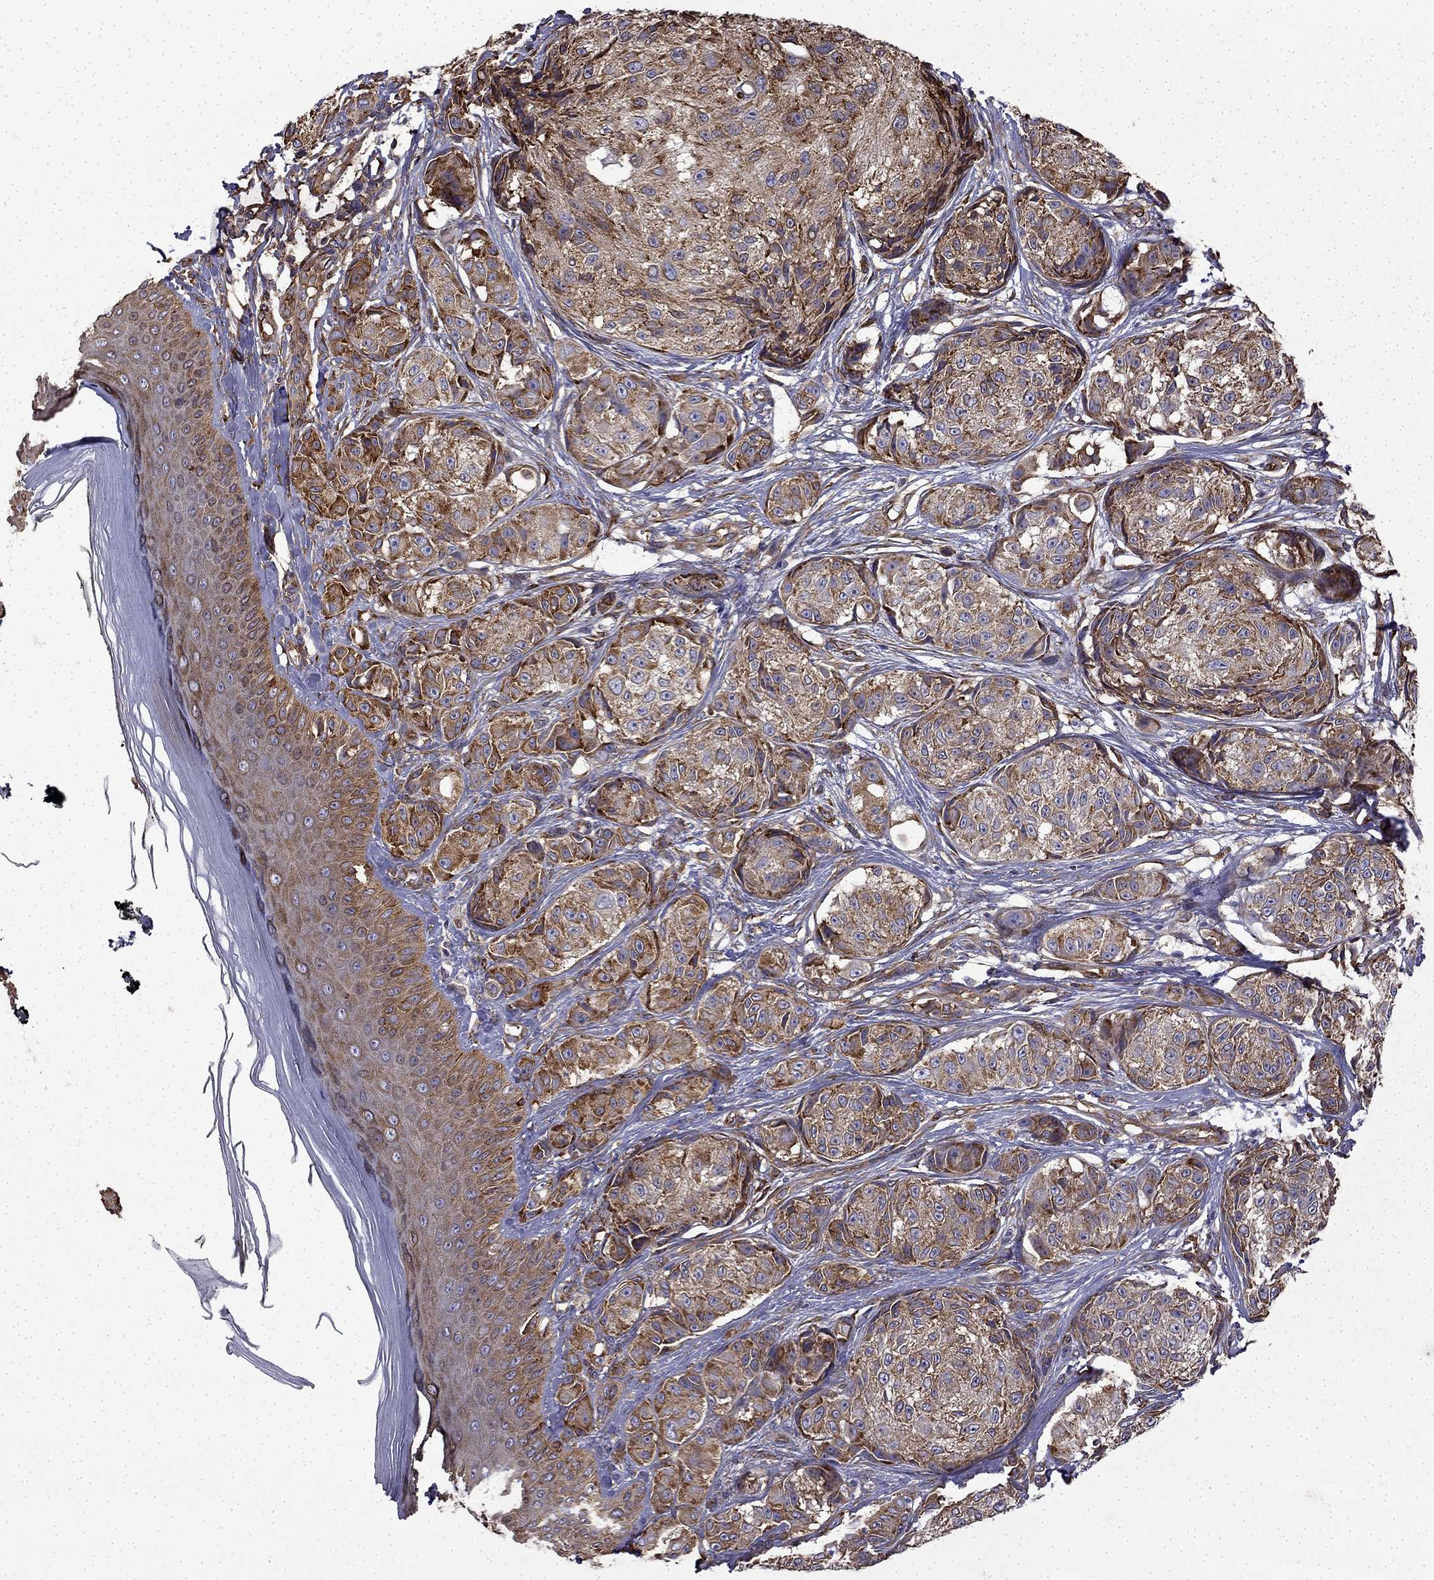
{"staining": {"intensity": "strong", "quantity": ">75%", "location": "cytoplasmic/membranous"}, "tissue": "melanoma", "cell_type": "Tumor cells", "image_type": "cancer", "snomed": [{"axis": "morphology", "description": "Malignant melanoma, NOS"}, {"axis": "topography", "description": "Skin"}], "caption": "Immunohistochemical staining of melanoma demonstrates high levels of strong cytoplasmic/membranous positivity in approximately >75% of tumor cells.", "gene": "MAP4", "patient": {"sex": "male", "age": 61}}